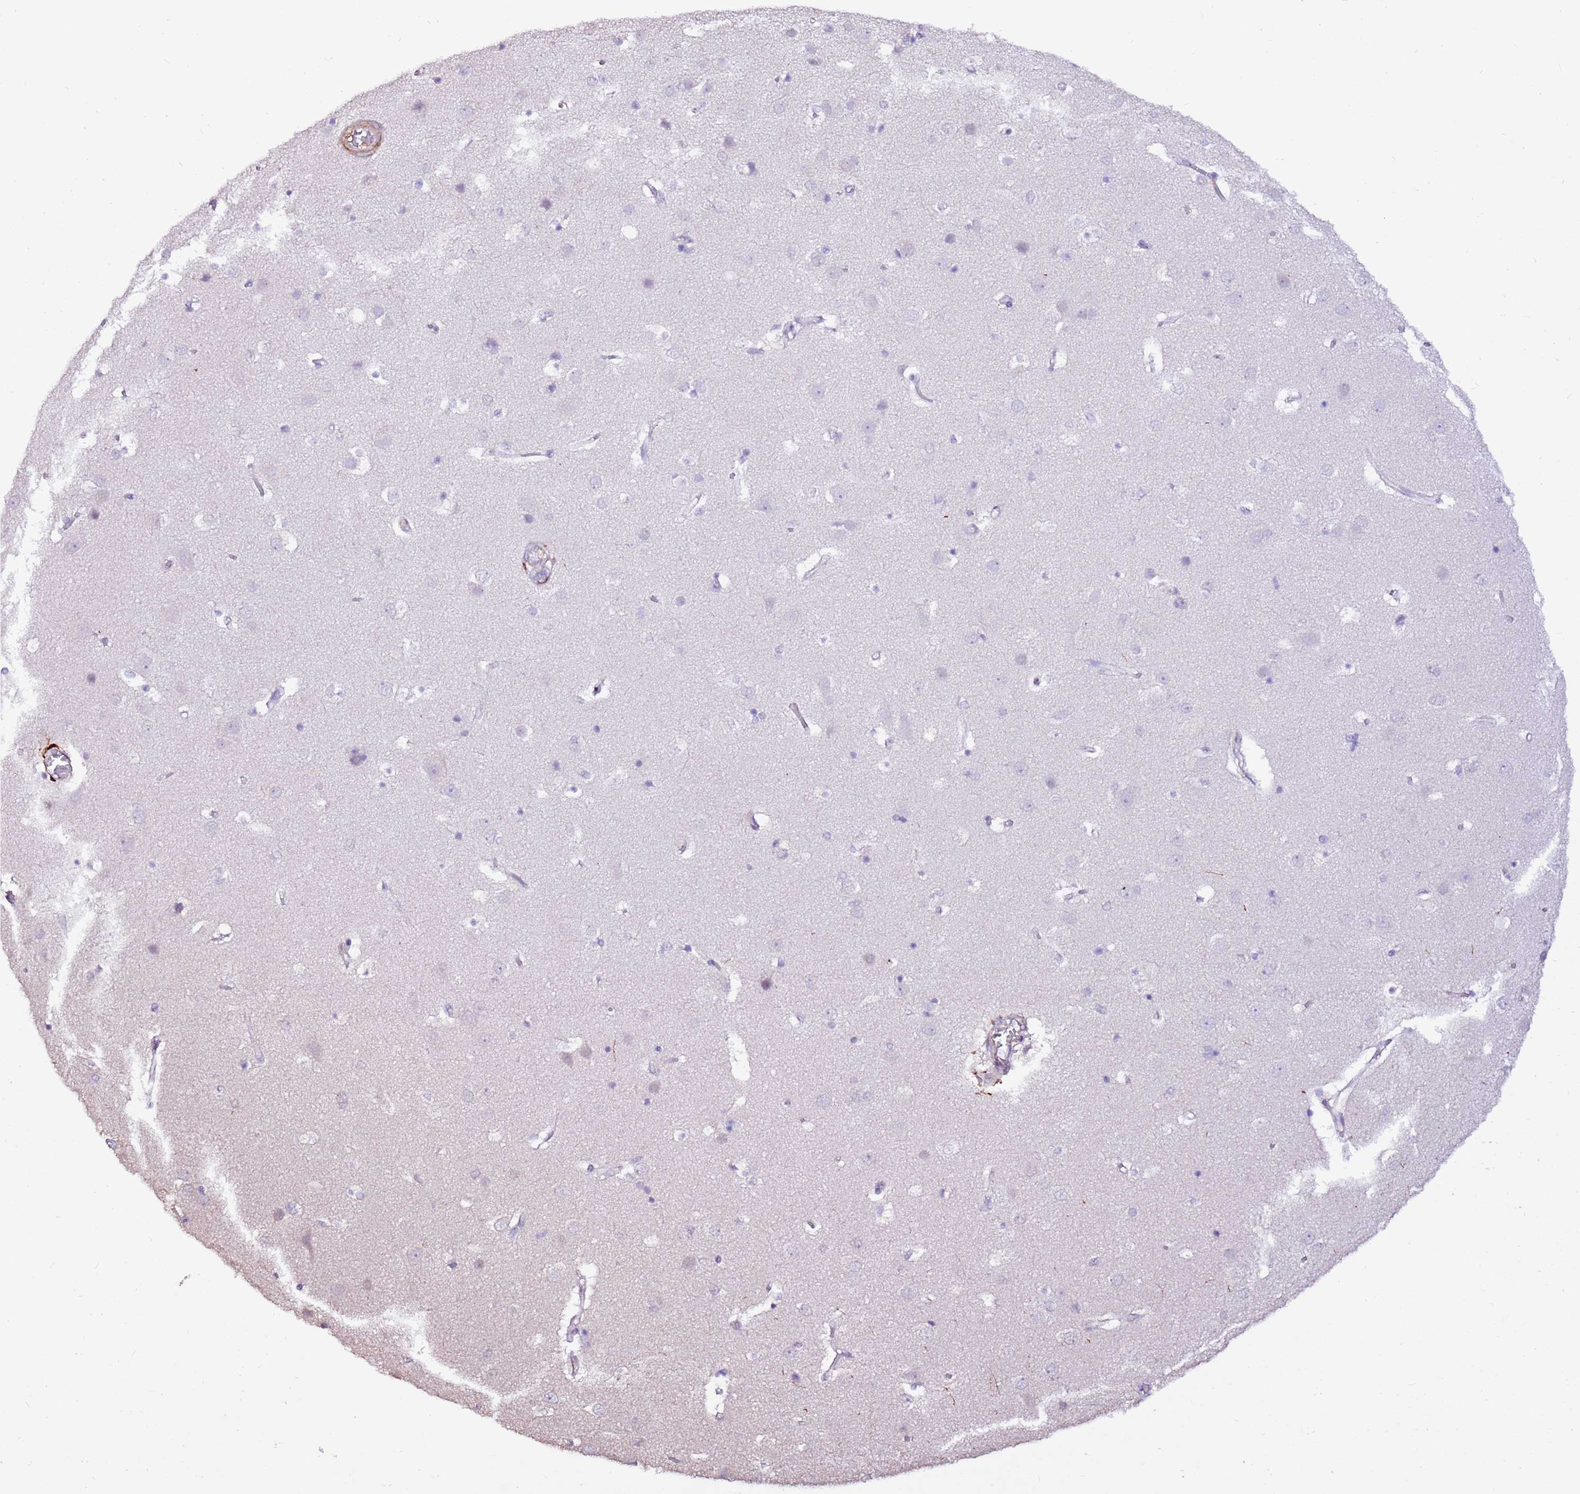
{"staining": {"intensity": "negative", "quantity": "none", "location": "none"}, "tissue": "cerebral cortex", "cell_type": "Endothelial cells", "image_type": "normal", "snomed": [{"axis": "morphology", "description": "Normal tissue, NOS"}, {"axis": "topography", "description": "Cerebral cortex"}], "caption": "Endothelial cells are negative for protein expression in unremarkable human cerebral cortex. (DAB immunohistochemistry with hematoxylin counter stain).", "gene": "ART5", "patient": {"sex": "male", "age": 54}}